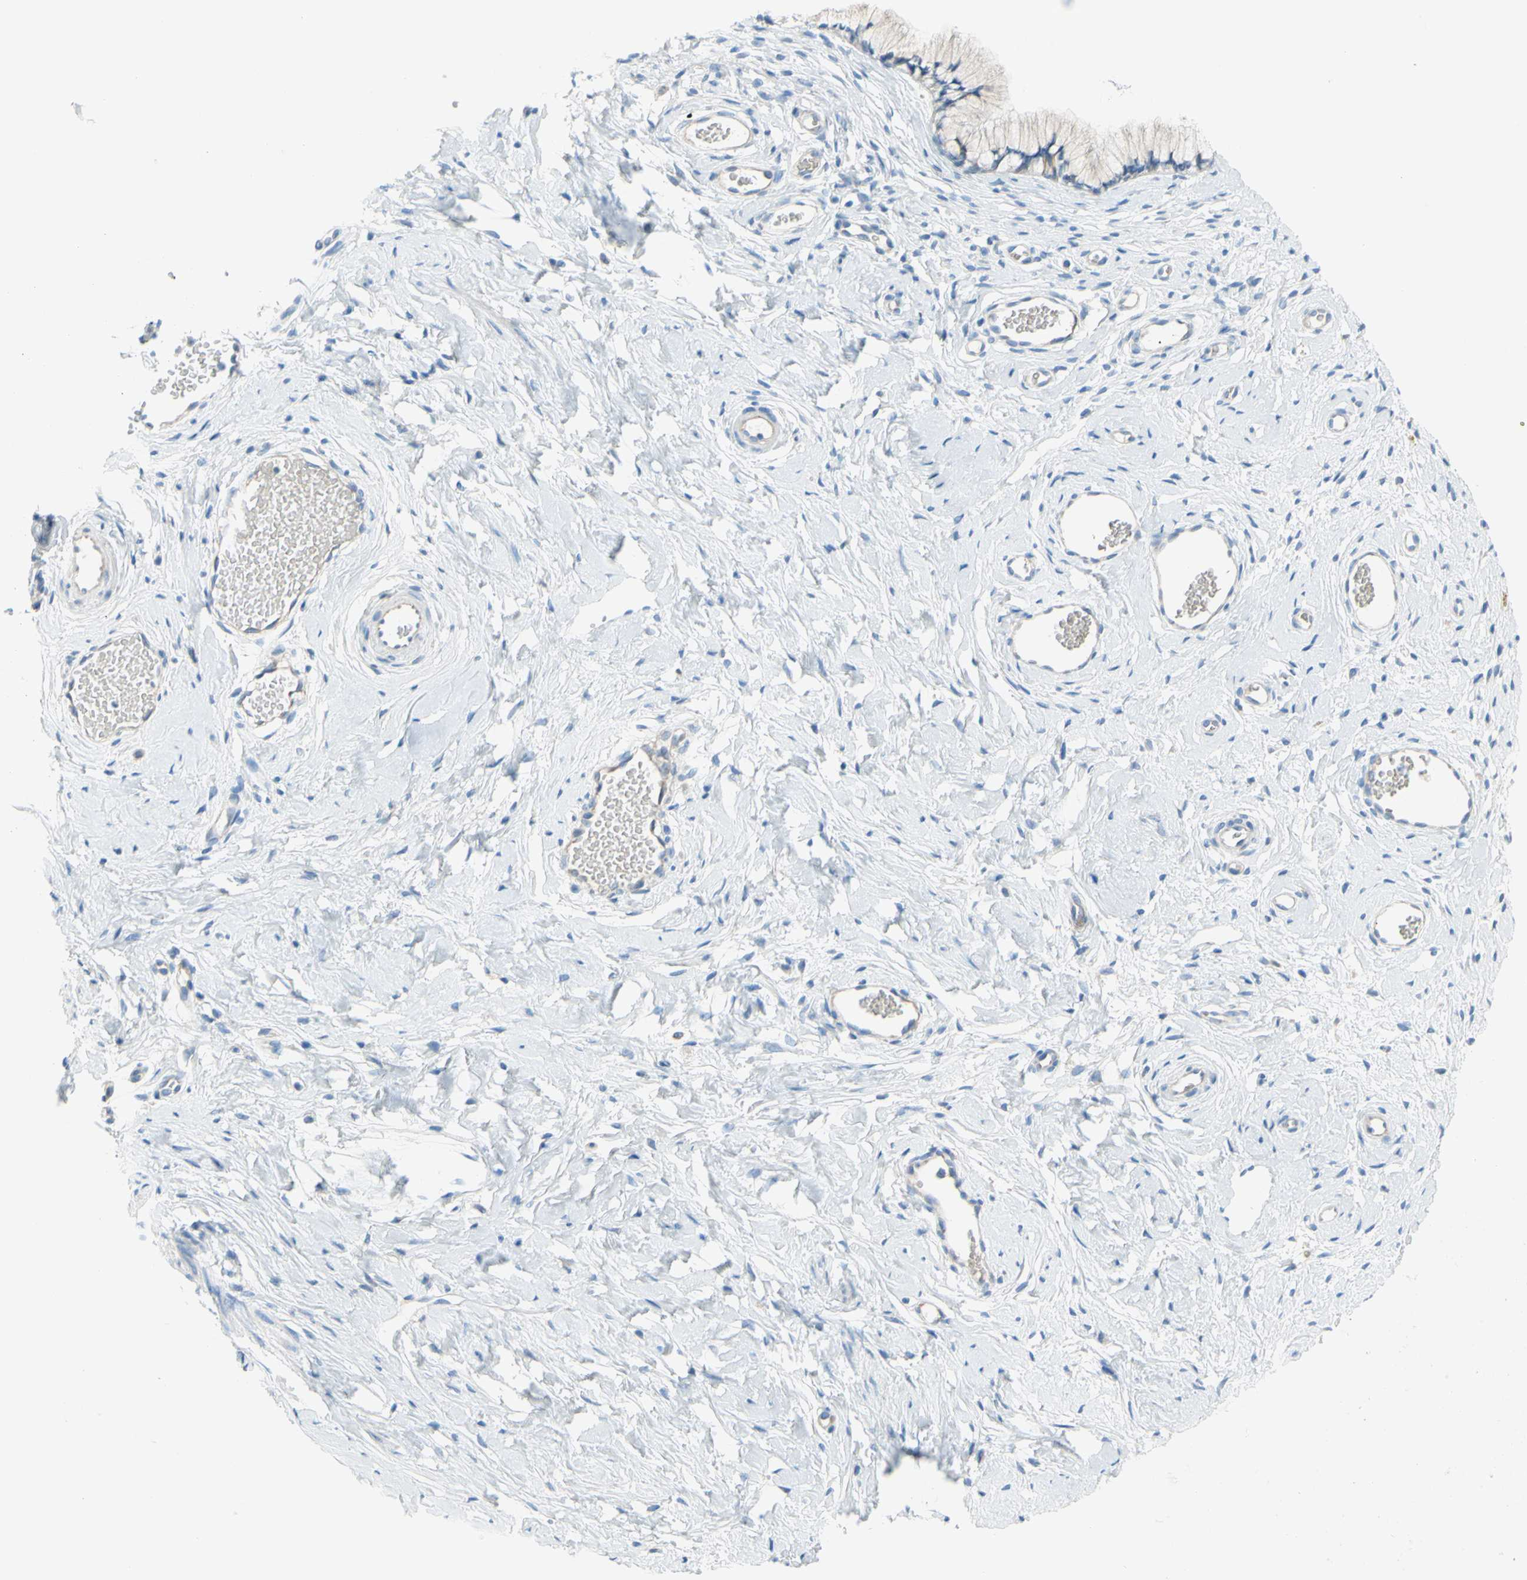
{"staining": {"intensity": "weak", "quantity": ">75%", "location": "cytoplasmic/membranous"}, "tissue": "cervix", "cell_type": "Glandular cells", "image_type": "normal", "snomed": [{"axis": "morphology", "description": "Normal tissue, NOS"}, {"axis": "topography", "description": "Cervix"}], "caption": "Immunohistochemistry (IHC) image of unremarkable cervix stained for a protein (brown), which exhibits low levels of weak cytoplasmic/membranous positivity in approximately >75% of glandular cells.", "gene": "FRMD4B", "patient": {"sex": "female", "age": 65}}